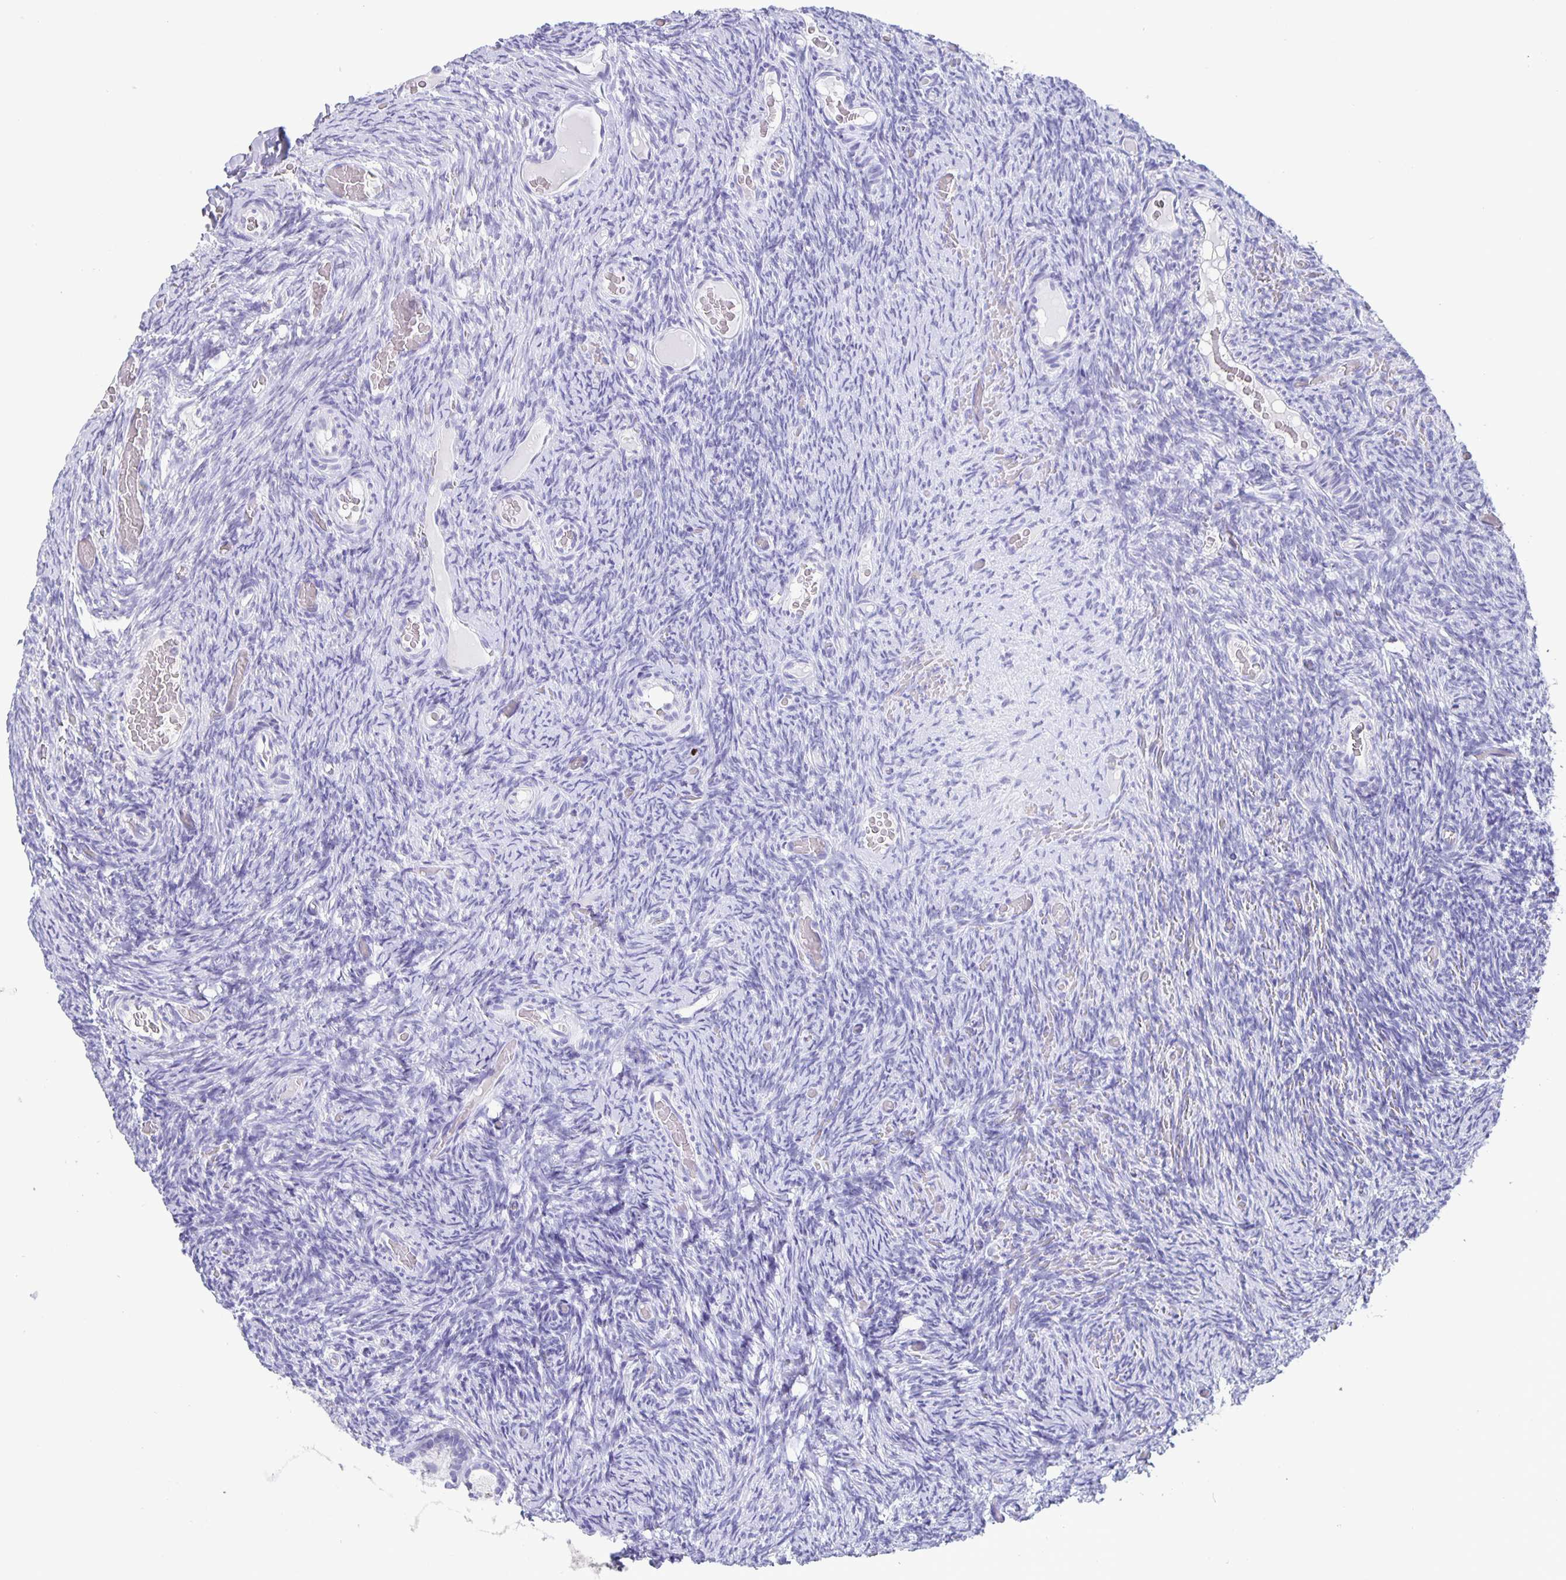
{"staining": {"intensity": "negative", "quantity": "none", "location": "none"}, "tissue": "ovary", "cell_type": "Follicle cells", "image_type": "normal", "snomed": [{"axis": "morphology", "description": "Normal tissue, NOS"}, {"axis": "topography", "description": "Ovary"}], "caption": "Normal ovary was stained to show a protein in brown. There is no significant expression in follicle cells.", "gene": "SATB2", "patient": {"sex": "female", "age": 34}}